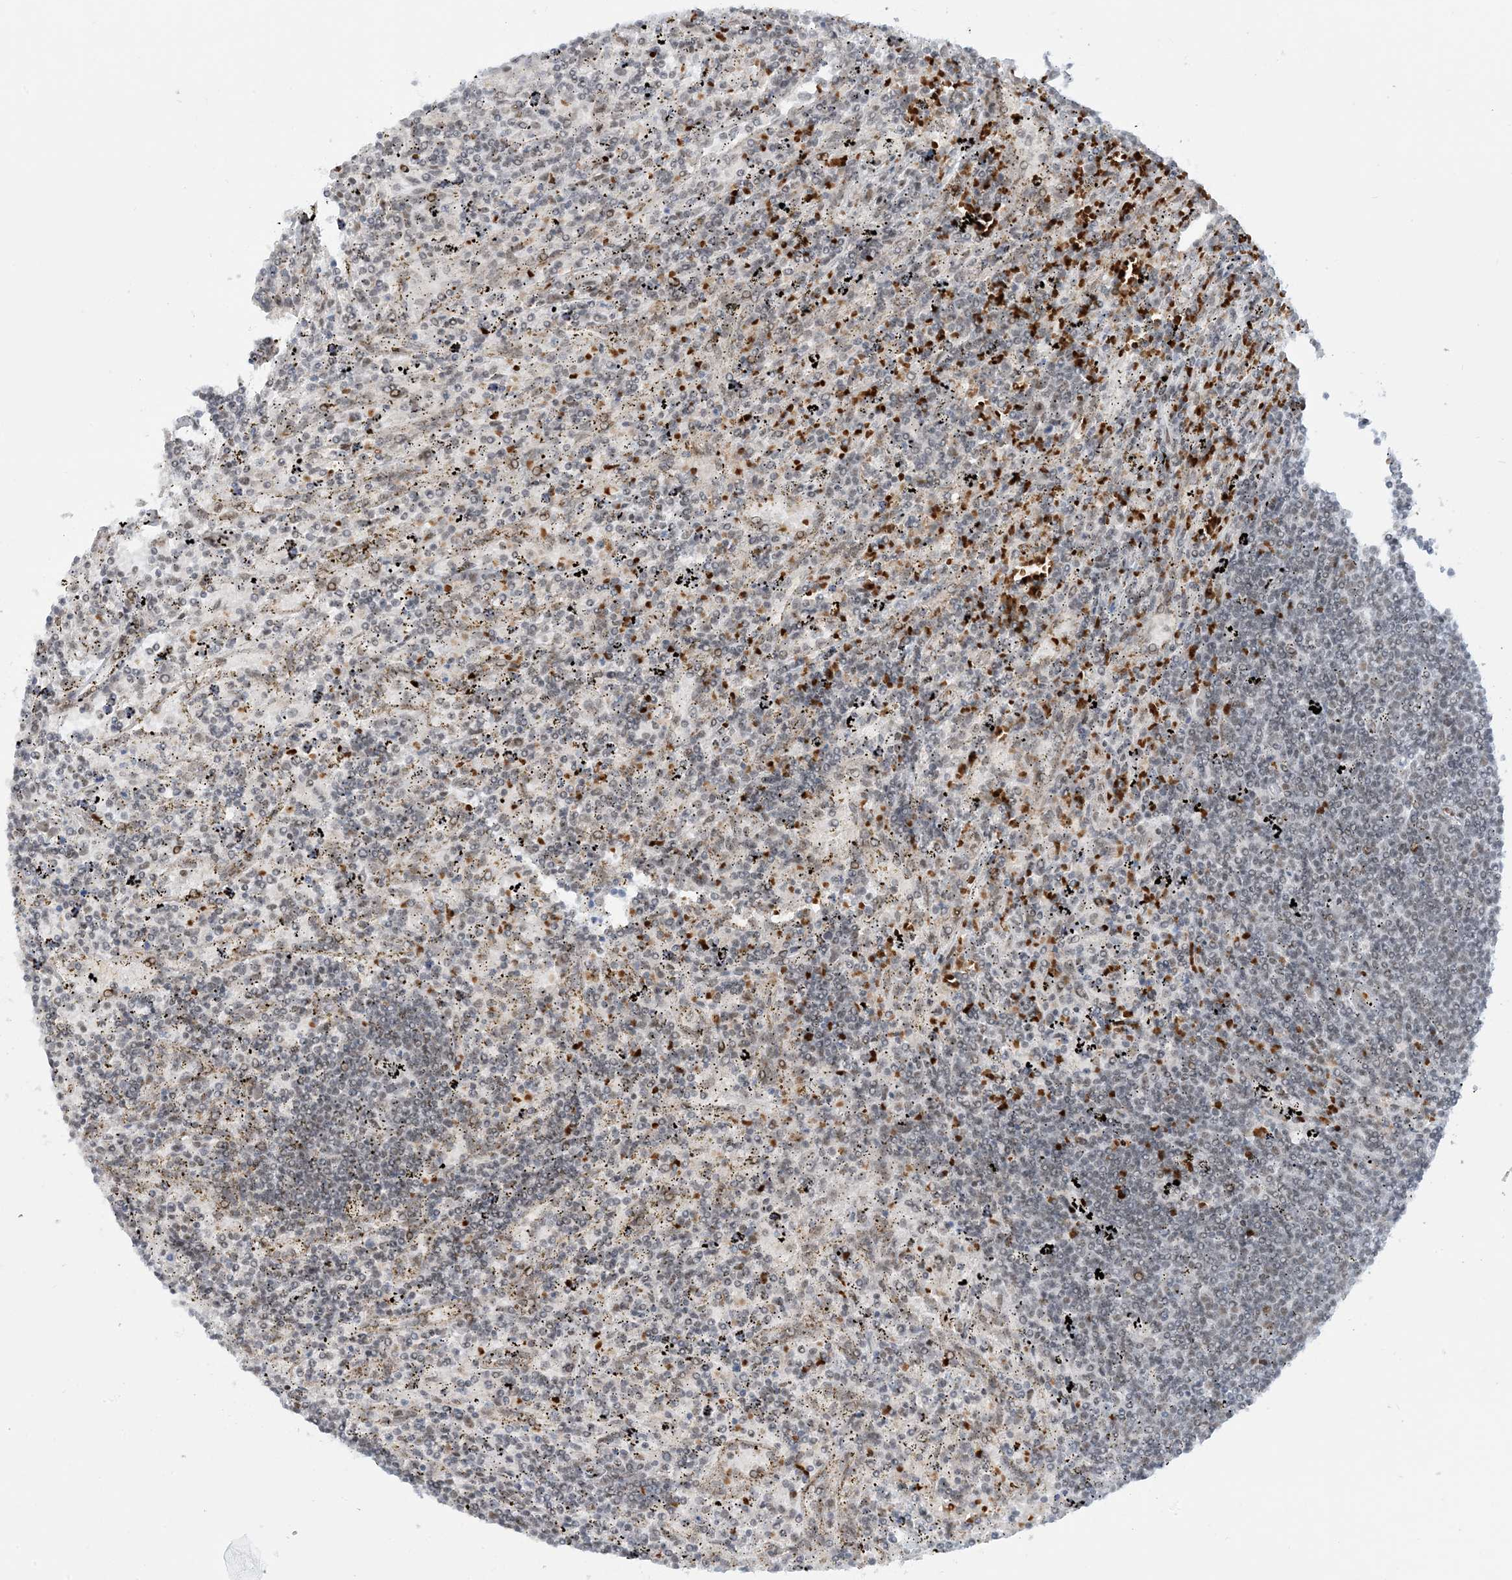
{"staining": {"intensity": "weak", "quantity": "25%-75%", "location": "nuclear"}, "tissue": "lymphoma", "cell_type": "Tumor cells", "image_type": "cancer", "snomed": [{"axis": "morphology", "description": "Malignant lymphoma, non-Hodgkin's type, Low grade"}, {"axis": "topography", "description": "Spleen"}], "caption": "Weak nuclear staining is seen in about 25%-75% of tumor cells in malignant lymphoma, non-Hodgkin's type (low-grade). (IHC, brightfield microscopy, high magnification).", "gene": "ECT2L", "patient": {"sex": "male", "age": 76}}